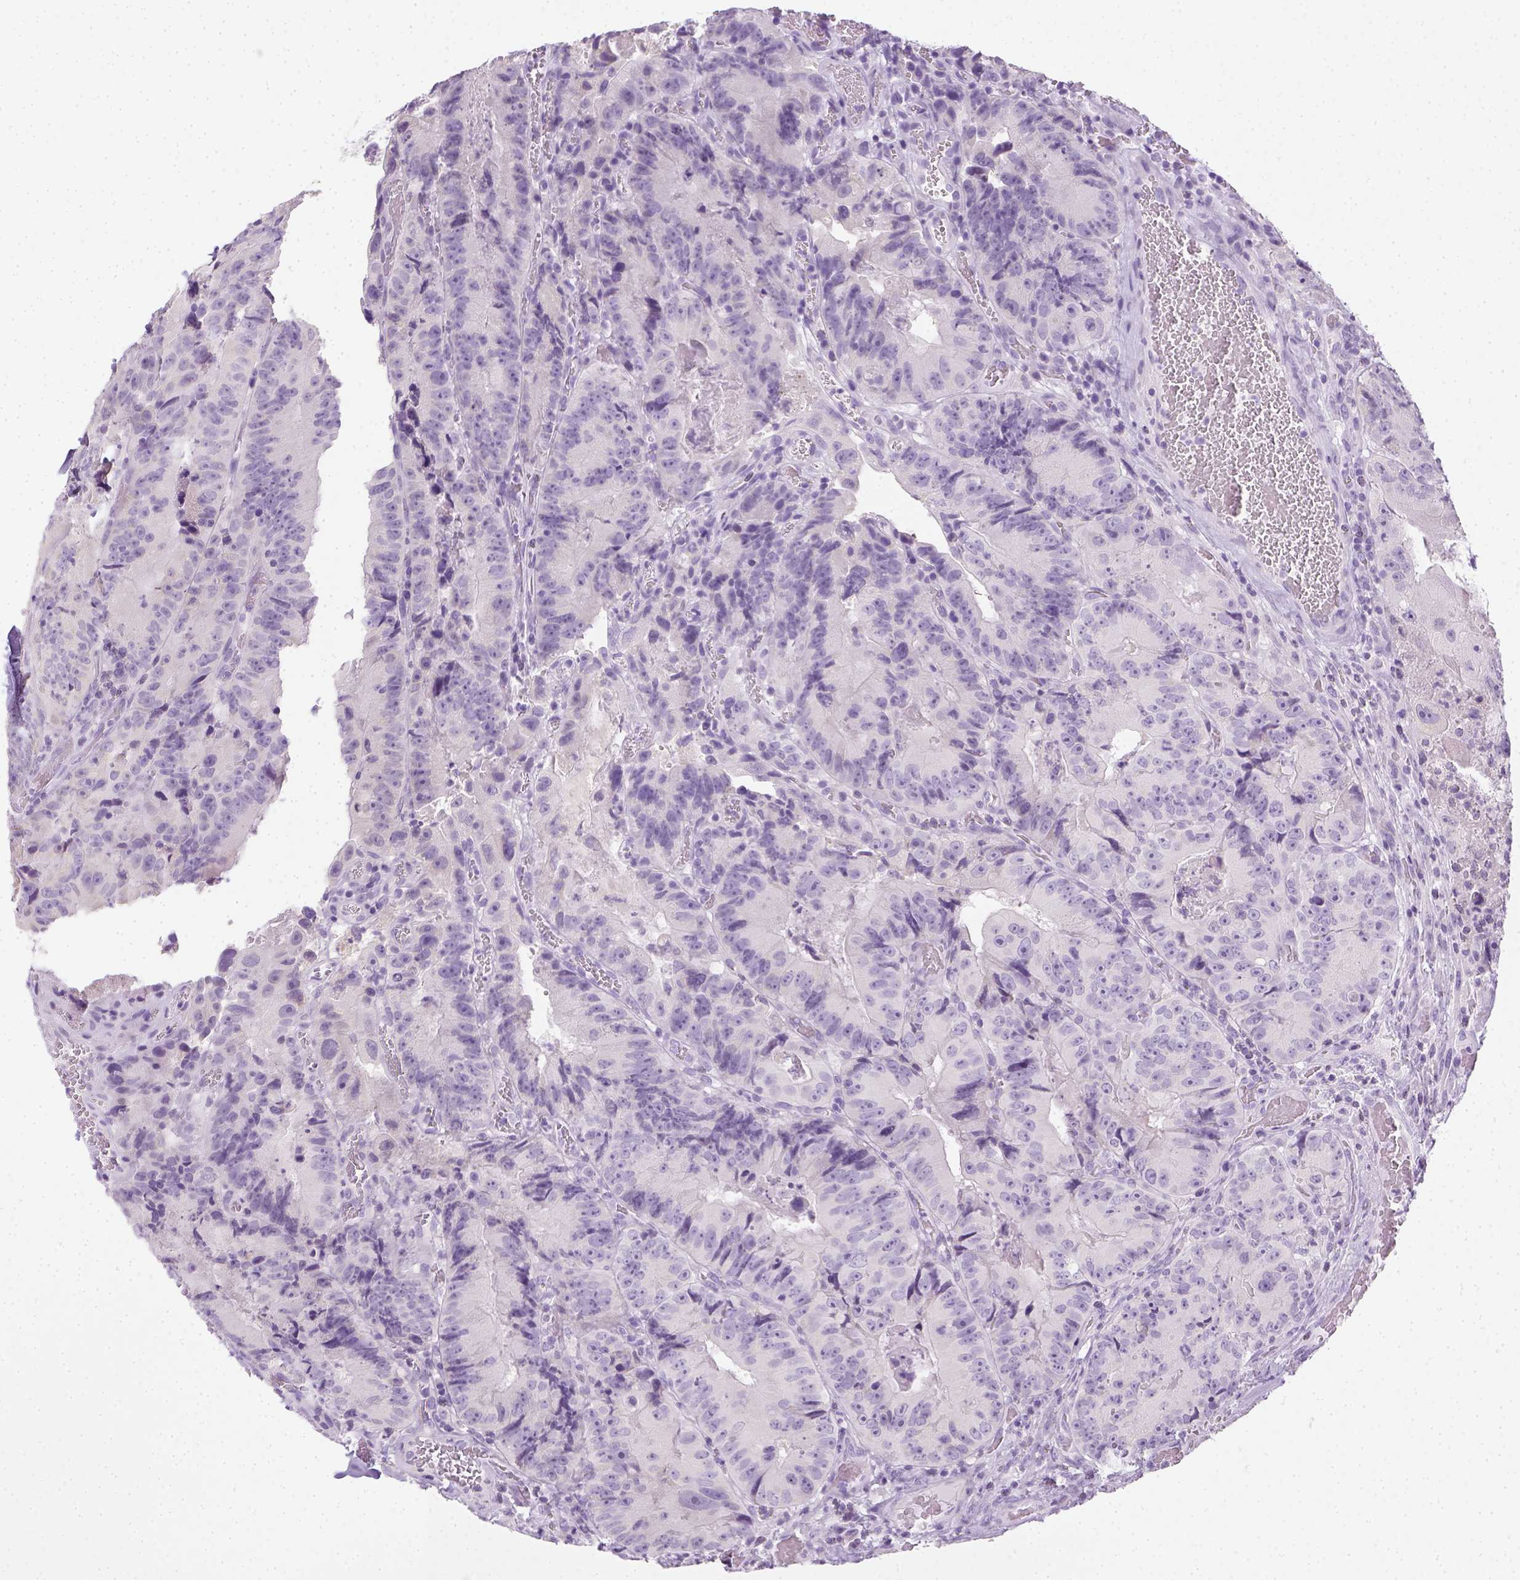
{"staining": {"intensity": "negative", "quantity": "none", "location": "none"}, "tissue": "colorectal cancer", "cell_type": "Tumor cells", "image_type": "cancer", "snomed": [{"axis": "morphology", "description": "Adenocarcinoma, NOS"}, {"axis": "topography", "description": "Colon"}], "caption": "IHC photomicrograph of neoplastic tissue: colorectal cancer stained with DAB (3,3'-diaminobenzidine) shows no significant protein staining in tumor cells. Nuclei are stained in blue.", "gene": "LGSN", "patient": {"sex": "female", "age": 86}}